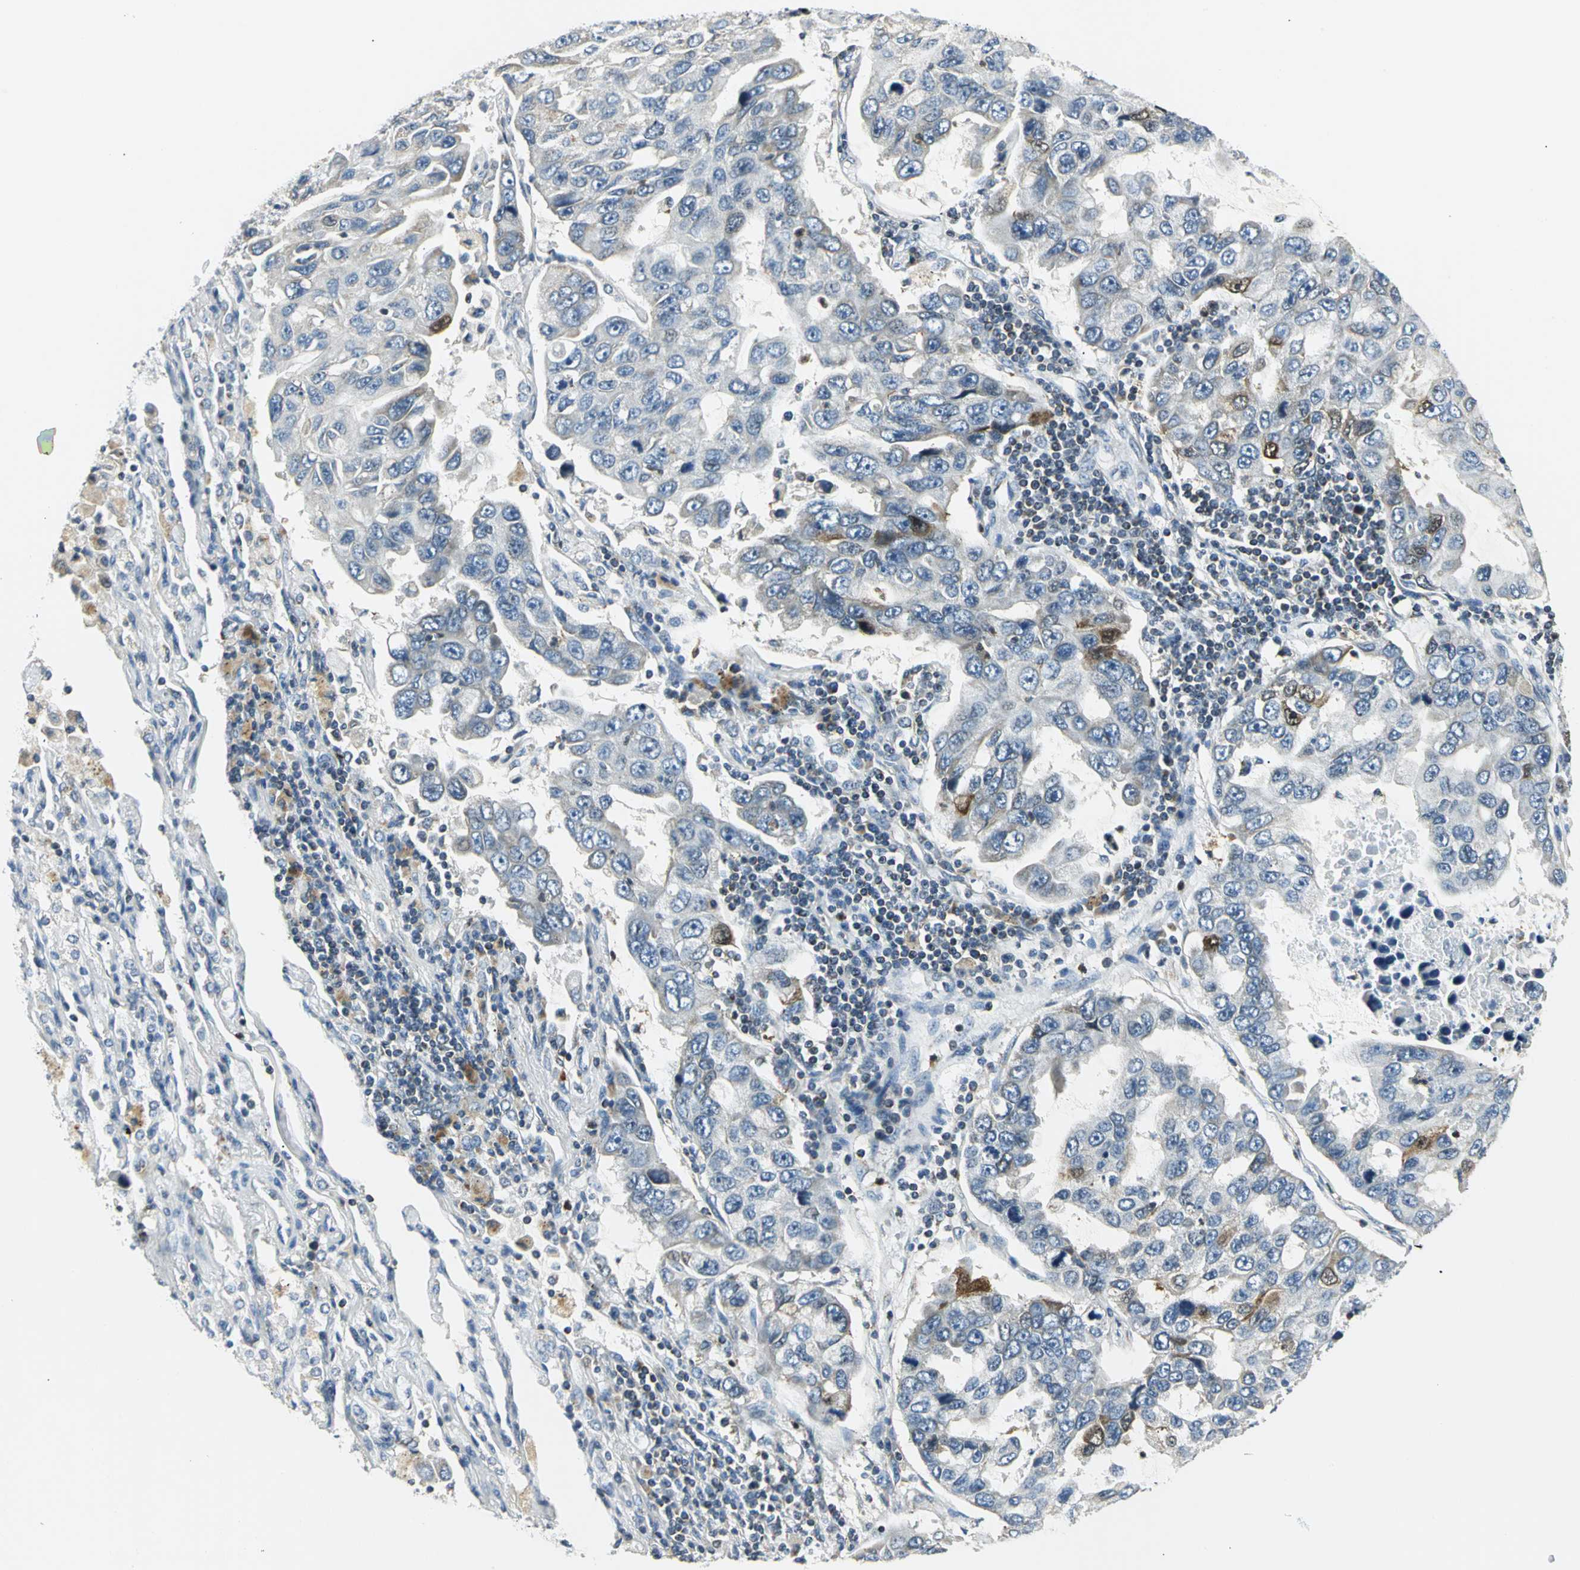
{"staining": {"intensity": "weak", "quantity": "<25%", "location": "cytoplasmic/membranous"}, "tissue": "lung cancer", "cell_type": "Tumor cells", "image_type": "cancer", "snomed": [{"axis": "morphology", "description": "Adenocarcinoma, NOS"}, {"axis": "topography", "description": "Lung"}], "caption": "Tumor cells are negative for brown protein staining in lung cancer (adenocarcinoma).", "gene": "USP40", "patient": {"sex": "male", "age": 64}}